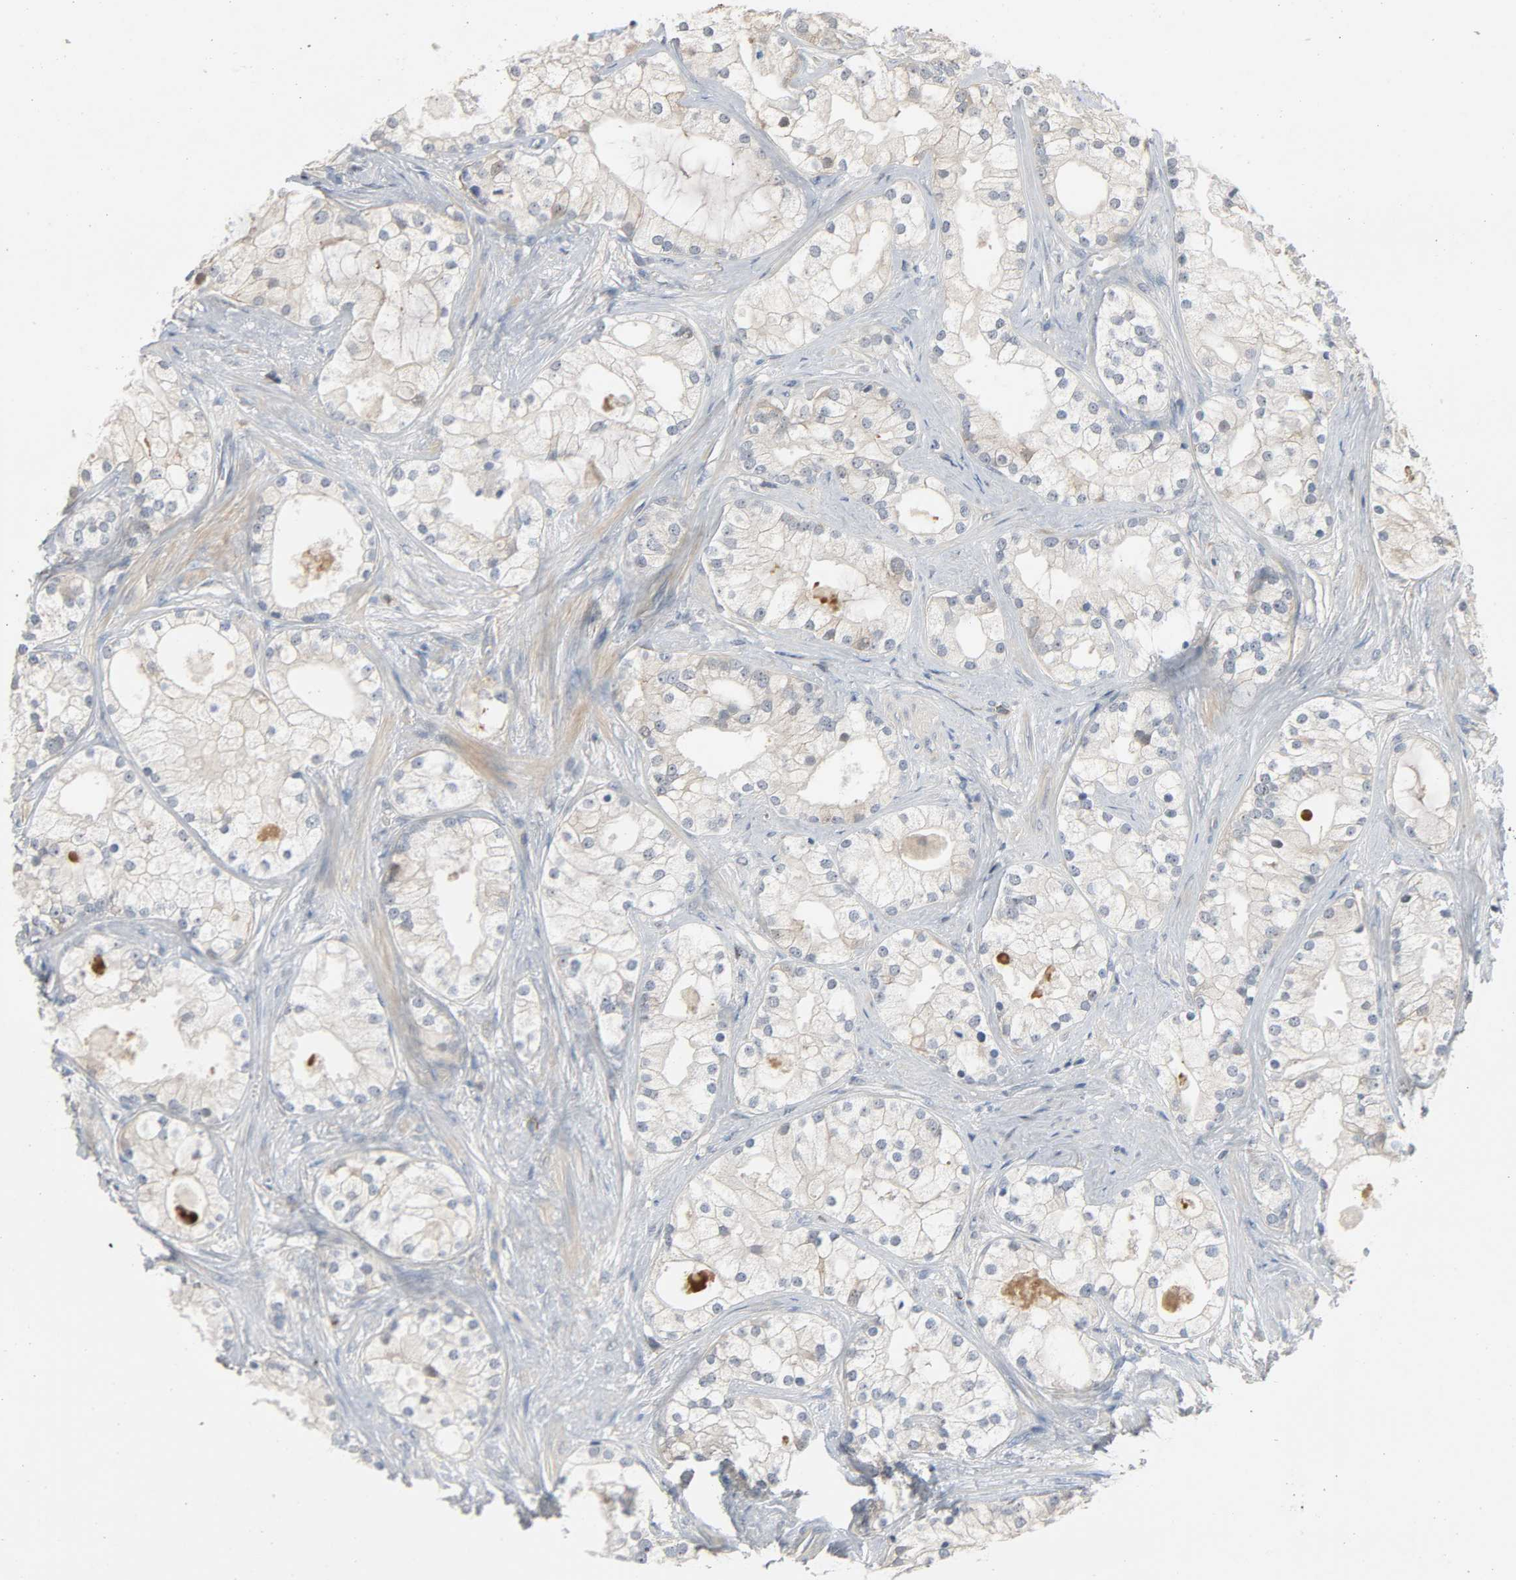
{"staining": {"intensity": "weak", "quantity": "<25%", "location": "cytoplasmic/membranous"}, "tissue": "prostate cancer", "cell_type": "Tumor cells", "image_type": "cancer", "snomed": [{"axis": "morphology", "description": "Adenocarcinoma, Low grade"}, {"axis": "topography", "description": "Prostate"}], "caption": "IHC micrograph of human prostate cancer (low-grade adenocarcinoma) stained for a protein (brown), which shows no positivity in tumor cells.", "gene": "CD4", "patient": {"sex": "male", "age": 58}}